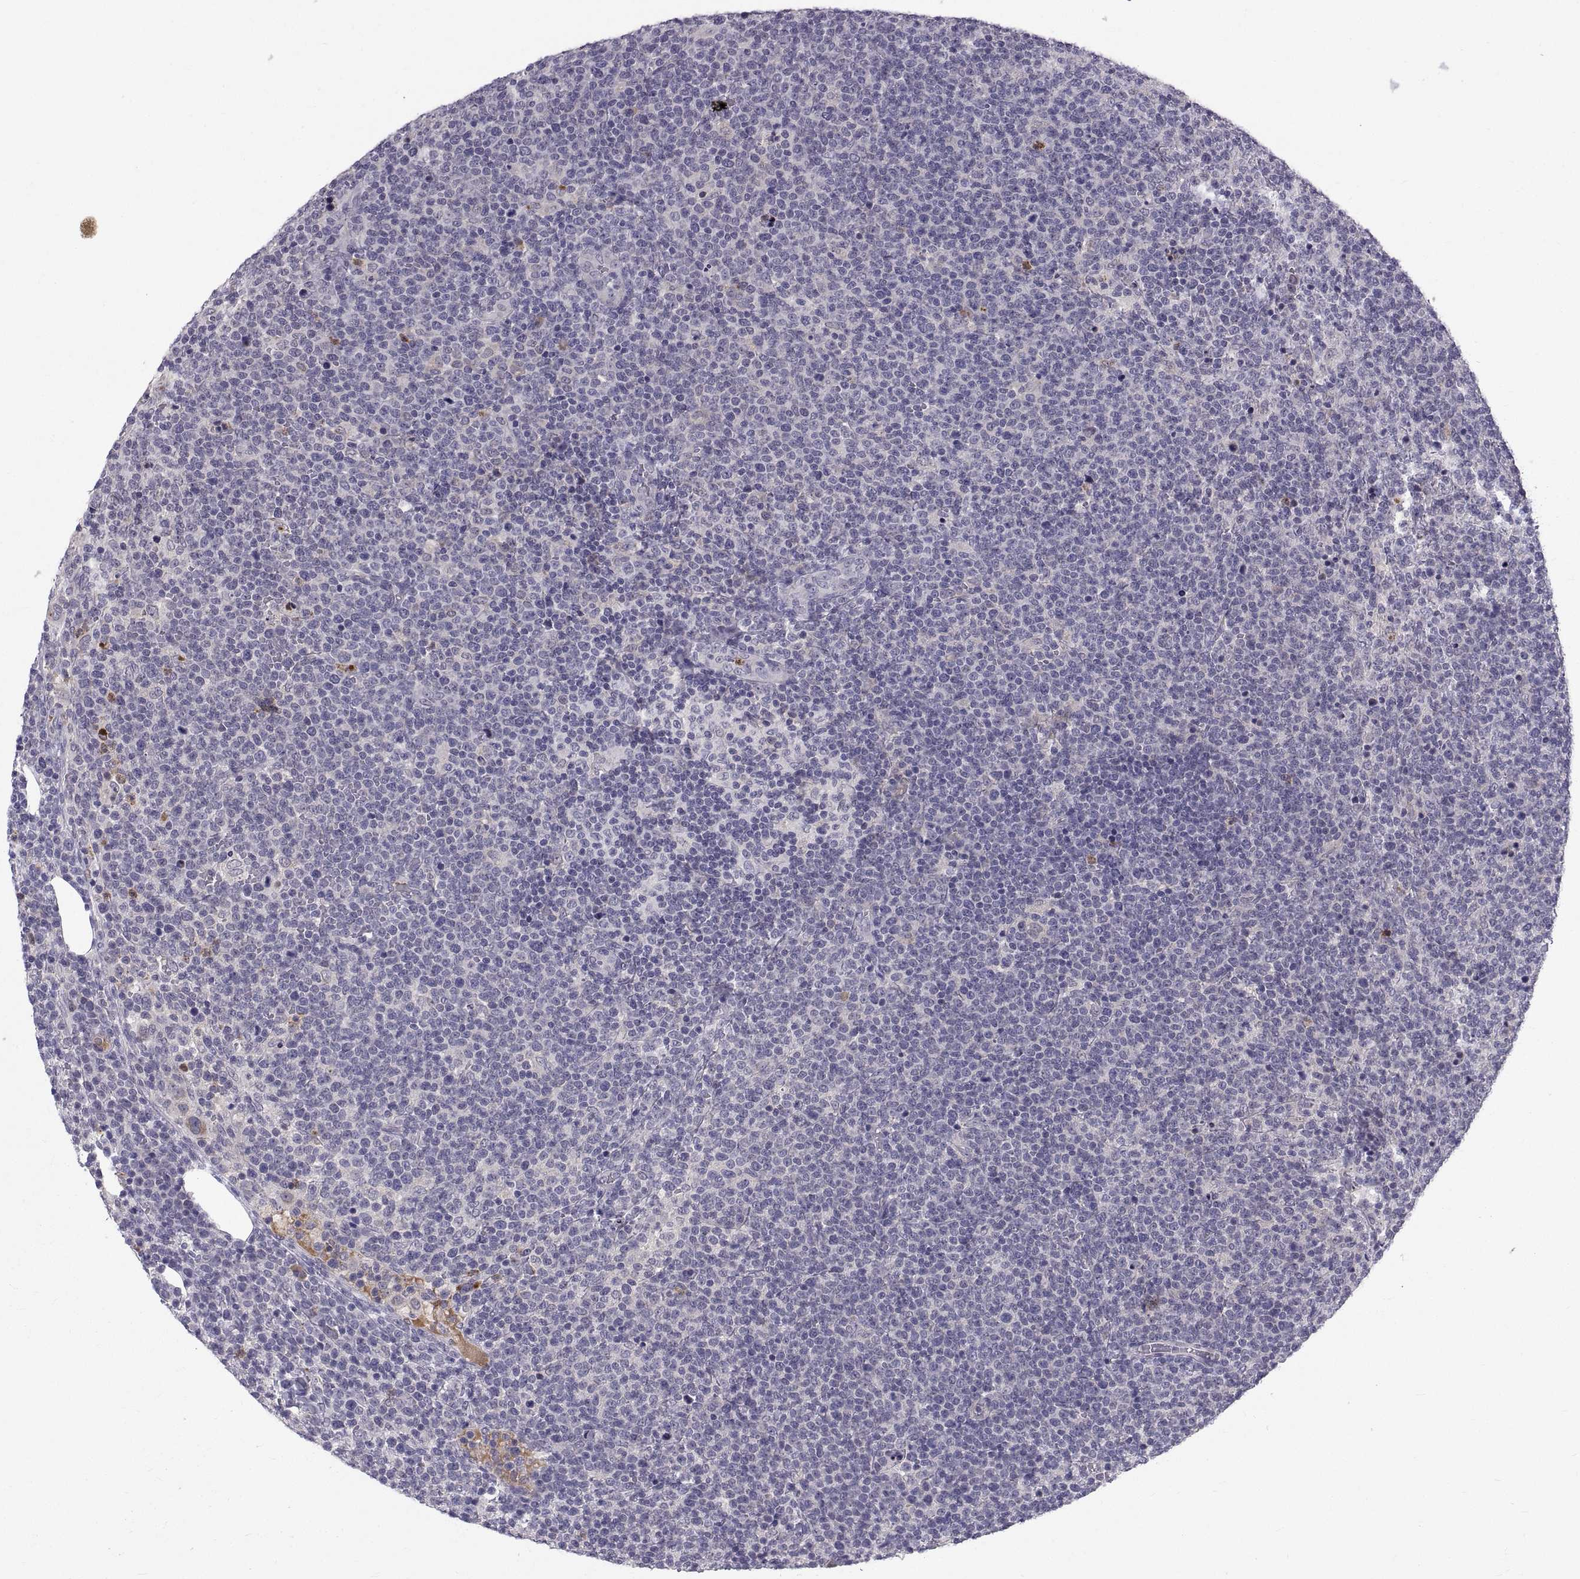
{"staining": {"intensity": "negative", "quantity": "none", "location": "none"}, "tissue": "lymphoma", "cell_type": "Tumor cells", "image_type": "cancer", "snomed": [{"axis": "morphology", "description": "Malignant lymphoma, non-Hodgkin's type, High grade"}, {"axis": "topography", "description": "Lymph node"}], "caption": "Tumor cells show no significant protein positivity in lymphoma.", "gene": "PKP1", "patient": {"sex": "male", "age": 61}}